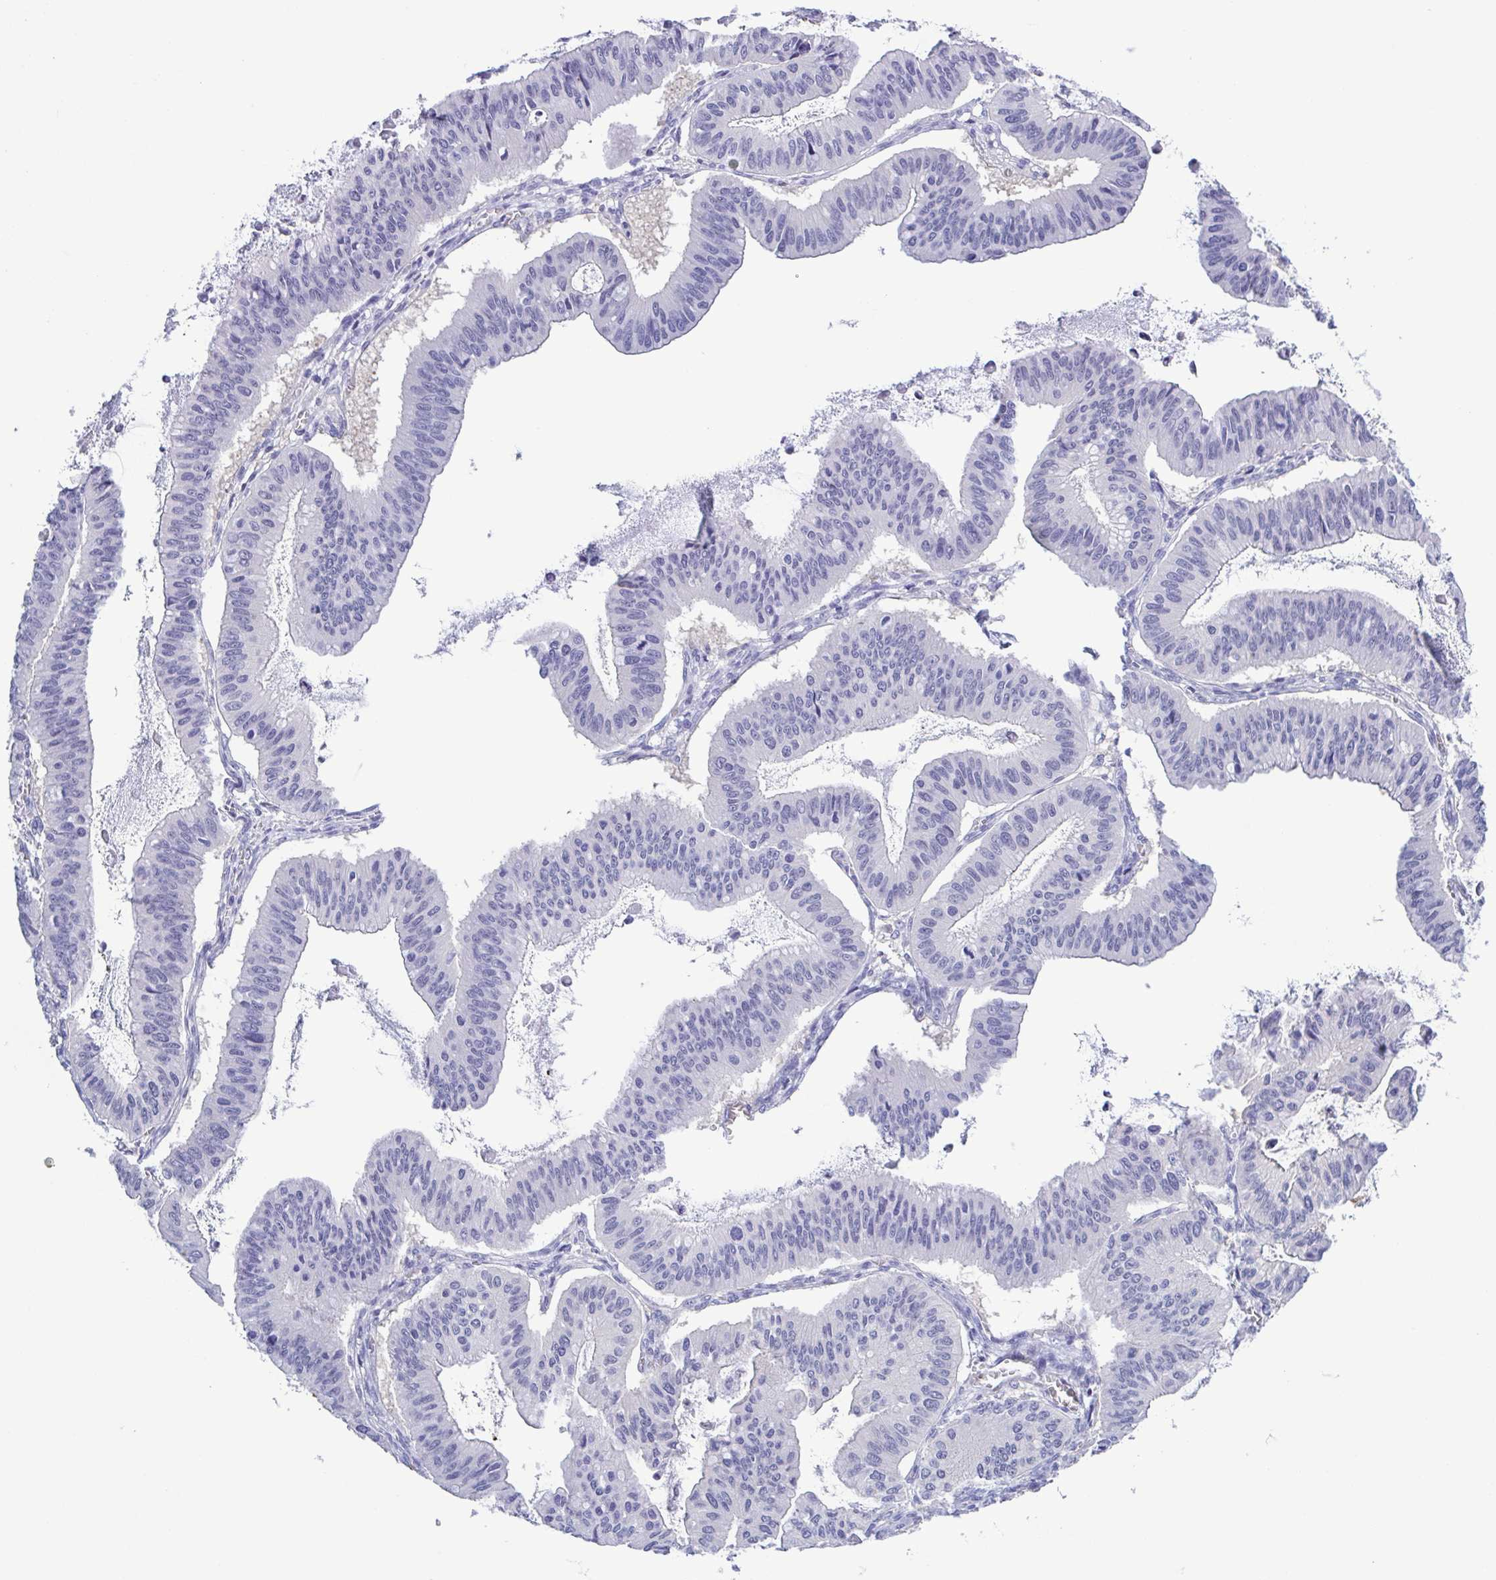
{"staining": {"intensity": "negative", "quantity": "none", "location": "none"}, "tissue": "ovarian cancer", "cell_type": "Tumor cells", "image_type": "cancer", "snomed": [{"axis": "morphology", "description": "Cystadenocarcinoma, mucinous, NOS"}, {"axis": "topography", "description": "Ovary"}], "caption": "IHC photomicrograph of ovarian cancer stained for a protein (brown), which displays no positivity in tumor cells.", "gene": "LDHC", "patient": {"sex": "female", "age": 72}}